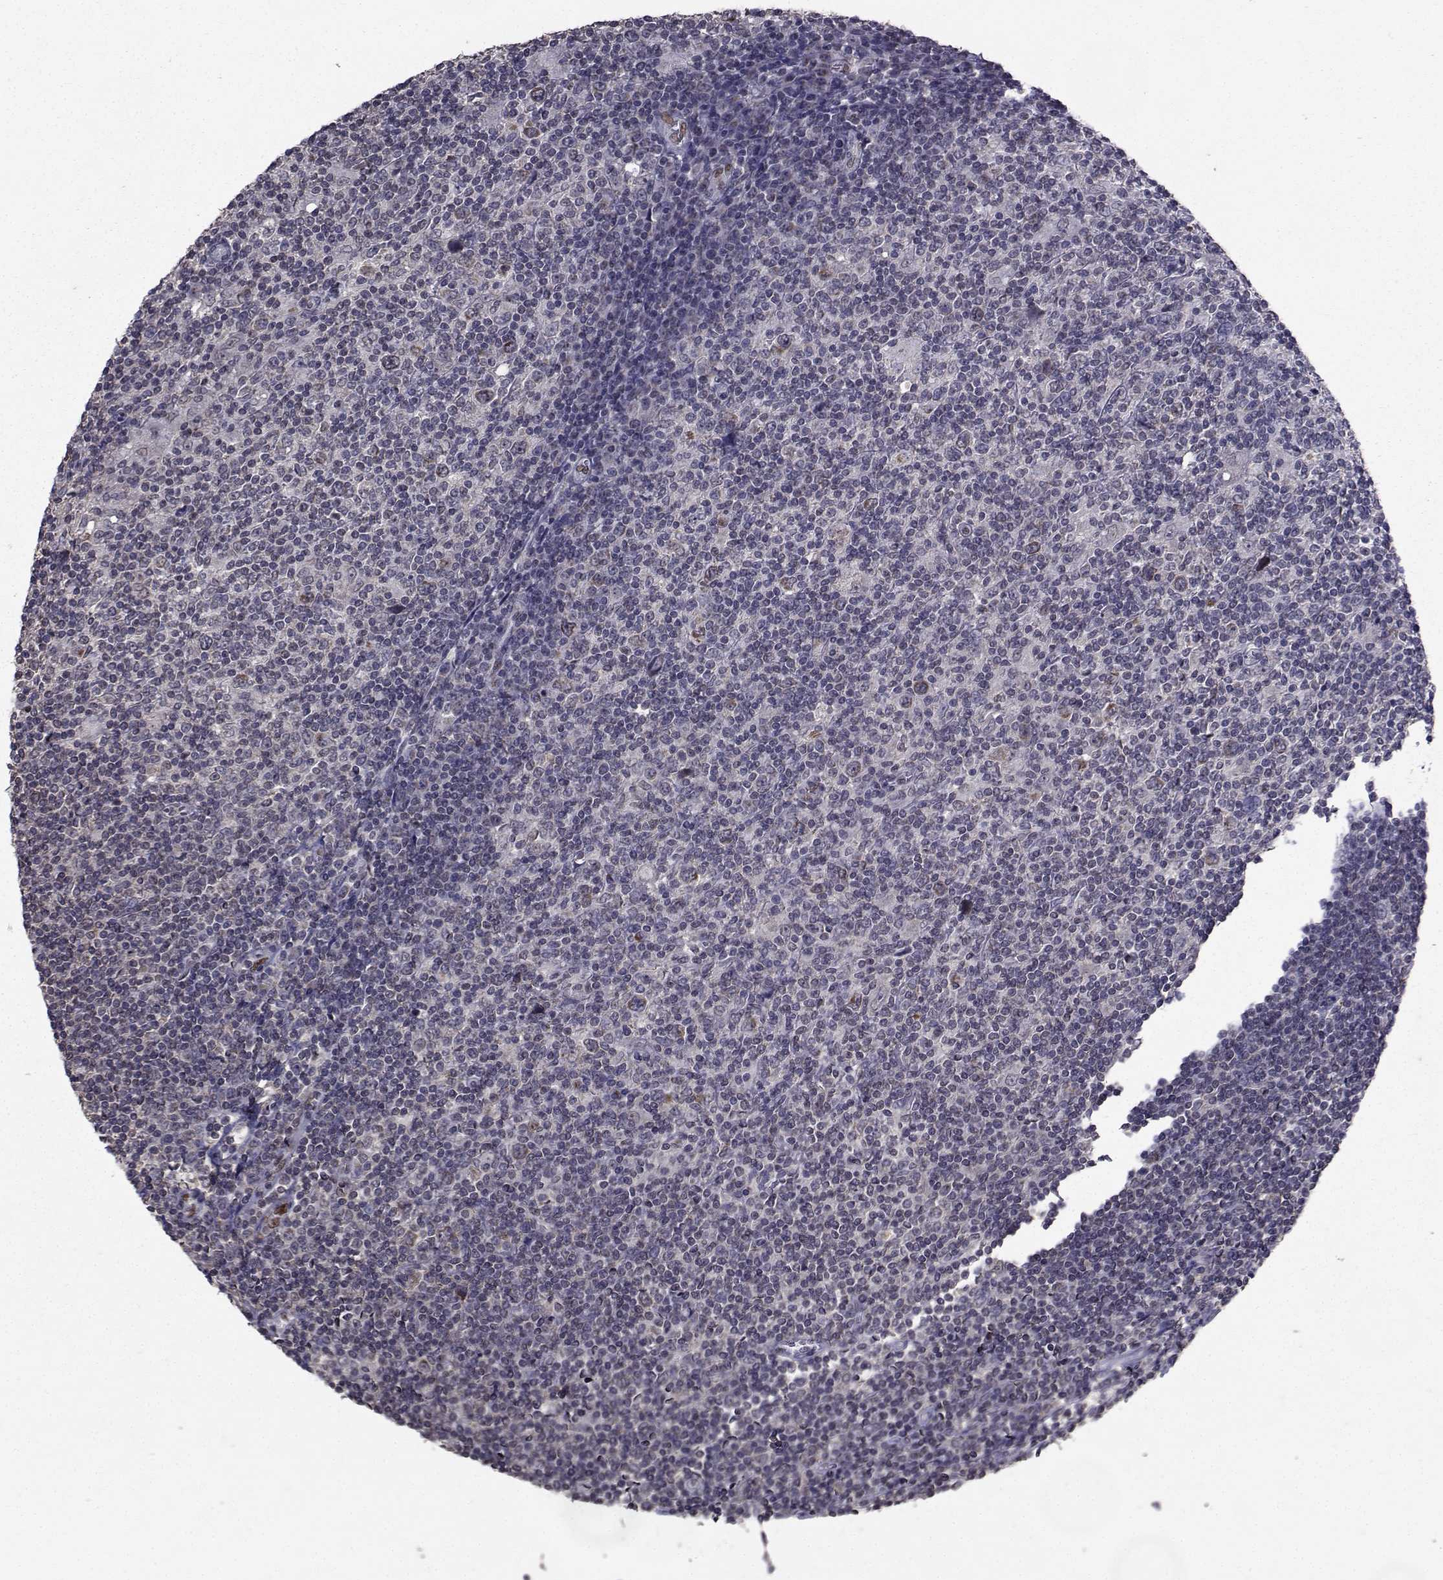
{"staining": {"intensity": "negative", "quantity": "none", "location": "none"}, "tissue": "lymphoma", "cell_type": "Tumor cells", "image_type": "cancer", "snomed": [{"axis": "morphology", "description": "Hodgkin's disease, NOS"}, {"axis": "topography", "description": "Lymph node"}], "caption": "DAB (3,3'-diaminobenzidine) immunohistochemical staining of Hodgkin's disease displays no significant staining in tumor cells.", "gene": "CYP2S1", "patient": {"sex": "male", "age": 40}}